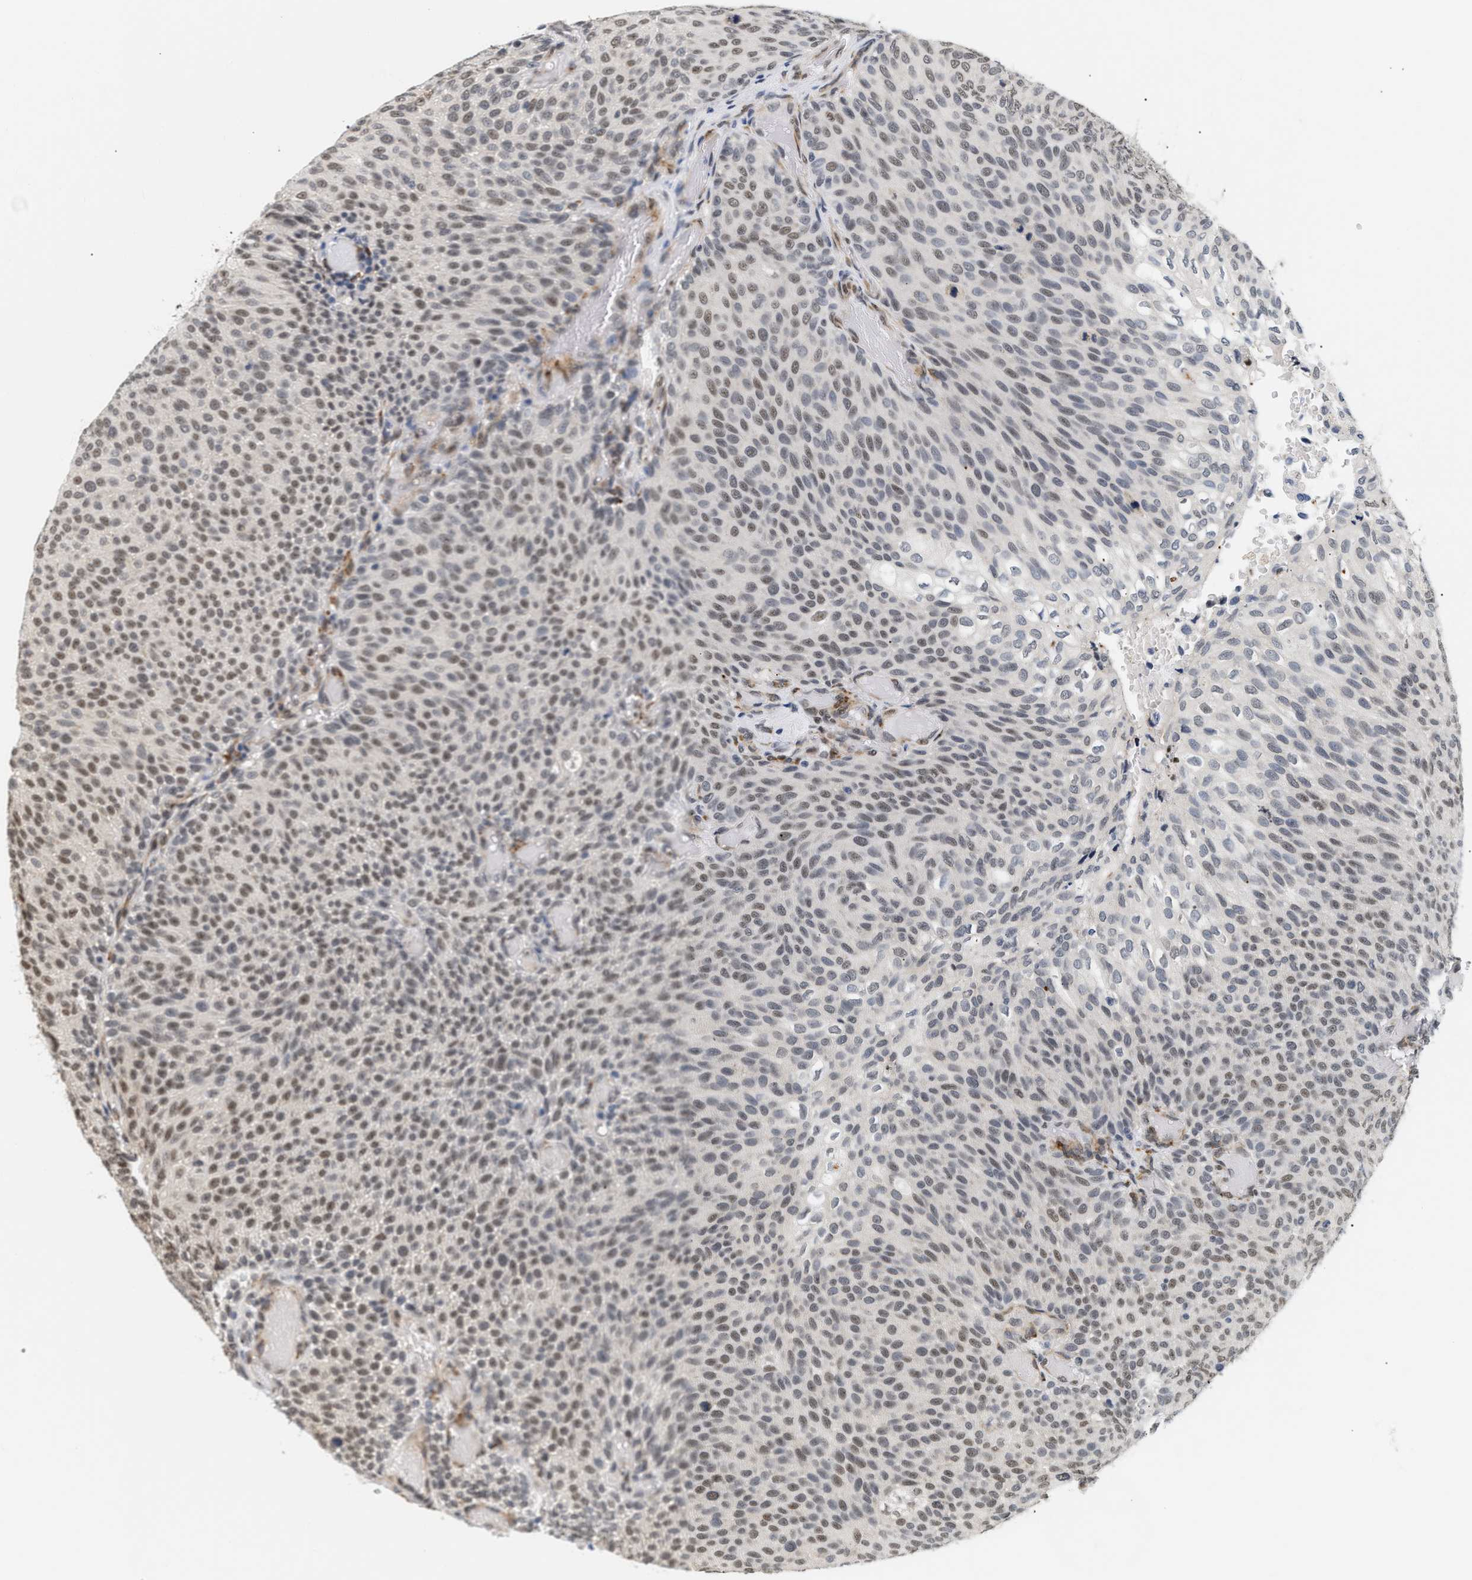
{"staining": {"intensity": "weak", "quantity": ">75%", "location": "nuclear"}, "tissue": "urothelial cancer", "cell_type": "Tumor cells", "image_type": "cancer", "snomed": [{"axis": "morphology", "description": "Urothelial carcinoma, Low grade"}, {"axis": "topography", "description": "Urinary bladder"}], "caption": "Brown immunohistochemical staining in human urothelial cancer displays weak nuclear positivity in approximately >75% of tumor cells. (brown staining indicates protein expression, while blue staining denotes nuclei).", "gene": "THOC1", "patient": {"sex": "male", "age": 78}}